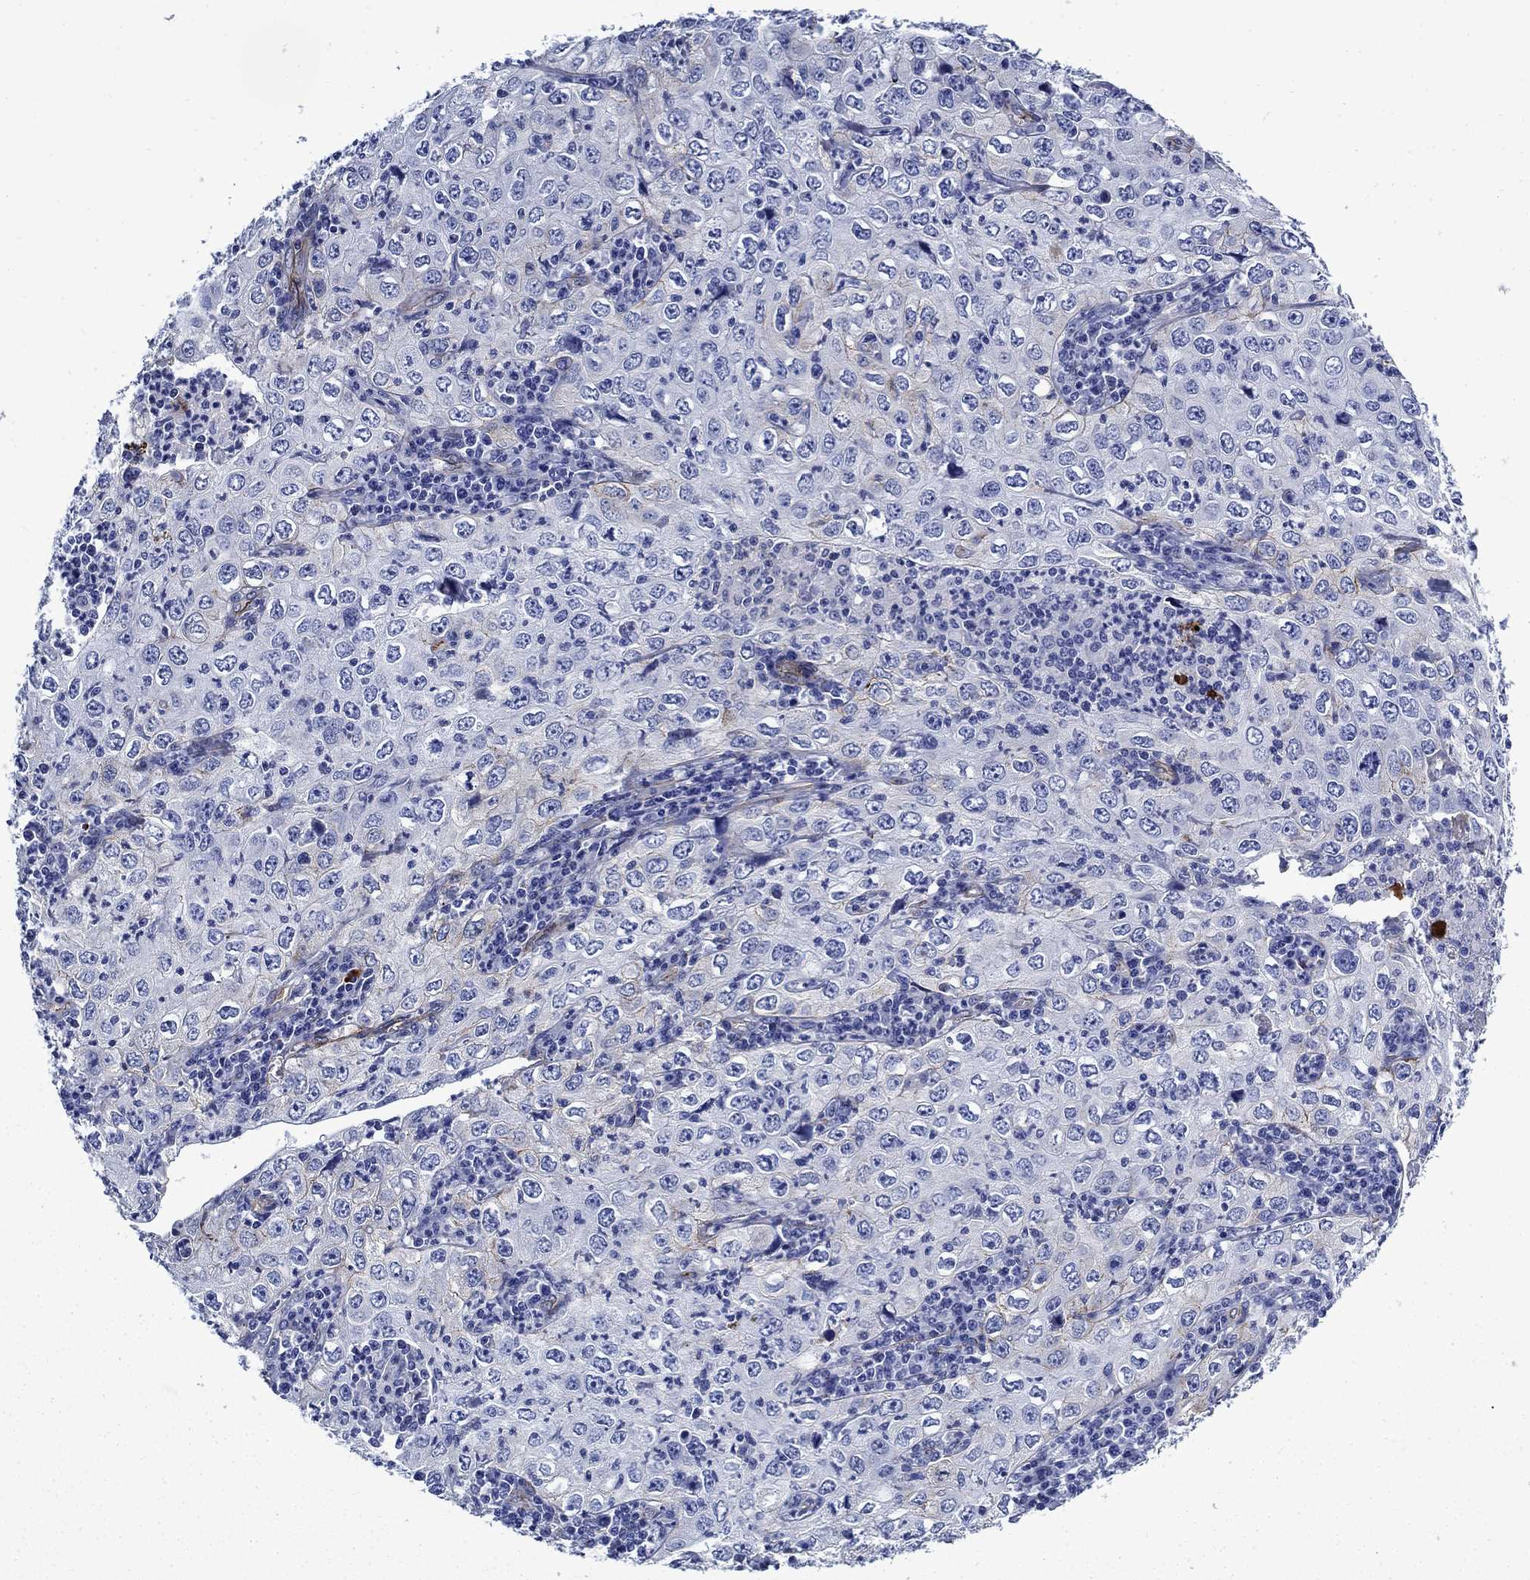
{"staining": {"intensity": "negative", "quantity": "none", "location": "none"}, "tissue": "cervical cancer", "cell_type": "Tumor cells", "image_type": "cancer", "snomed": [{"axis": "morphology", "description": "Squamous cell carcinoma, NOS"}, {"axis": "topography", "description": "Cervix"}], "caption": "This is an immunohistochemistry micrograph of human squamous cell carcinoma (cervical). There is no positivity in tumor cells.", "gene": "VTN", "patient": {"sex": "female", "age": 24}}